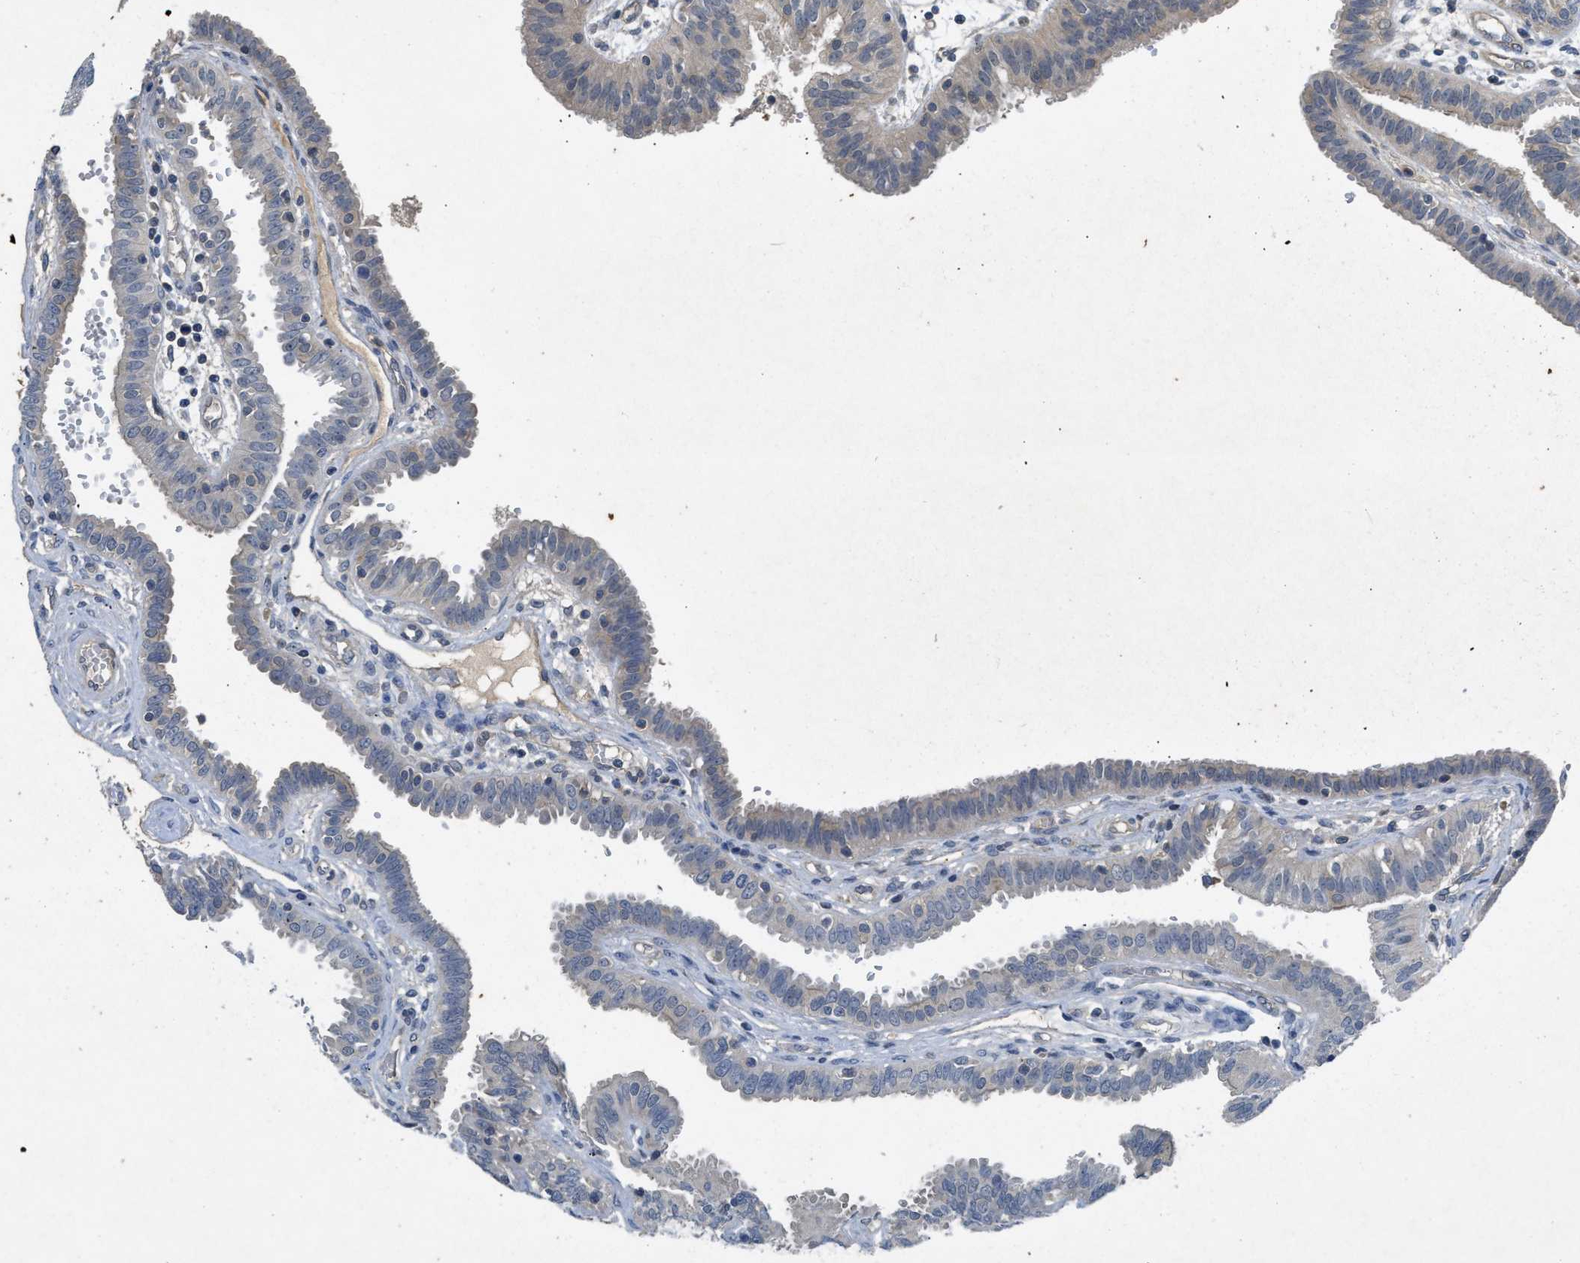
{"staining": {"intensity": "weak", "quantity": "<25%", "location": "cytoplasmic/membranous"}, "tissue": "fallopian tube", "cell_type": "Glandular cells", "image_type": "normal", "snomed": [{"axis": "morphology", "description": "Normal tissue, NOS"}, {"axis": "topography", "description": "Fallopian tube"}, {"axis": "topography", "description": "Placenta"}], "caption": "Immunohistochemical staining of unremarkable human fallopian tube exhibits no significant staining in glandular cells.", "gene": "PPP3CA", "patient": {"sex": "female", "age": 32}}